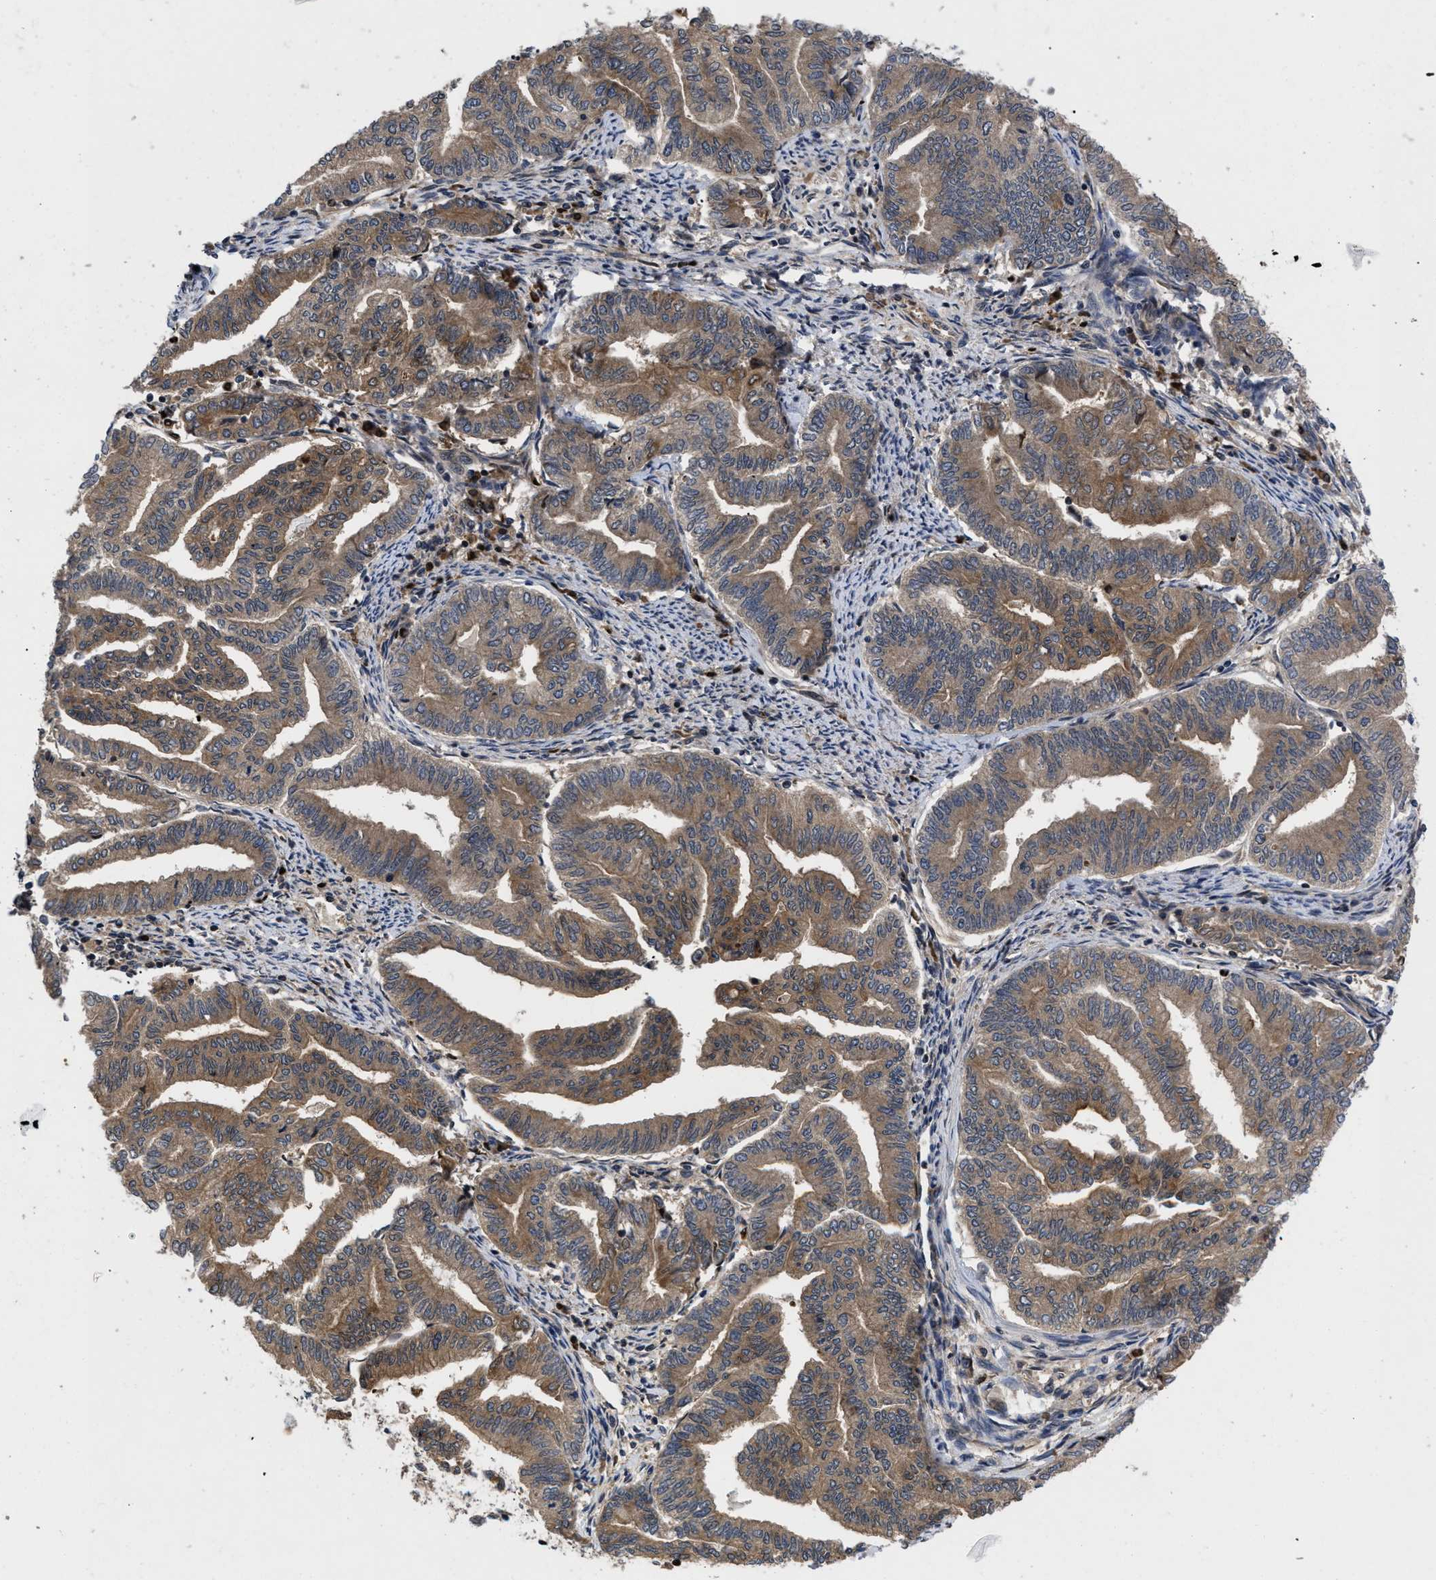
{"staining": {"intensity": "moderate", "quantity": ">75%", "location": "cytoplasmic/membranous"}, "tissue": "endometrial cancer", "cell_type": "Tumor cells", "image_type": "cancer", "snomed": [{"axis": "morphology", "description": "Adenocarcinoma, NOS"}, {"axis": "topography", "description": "Endometrium"}], "caption": "Endometrial cancer (adenocarcinoma) stained with a brown dye exhibits moderate cytoplasmic/membranous positive expression in about >75% of tumor cells.", "gene": "FAM200A", "patient": {"sex": "female", "age": 79}}